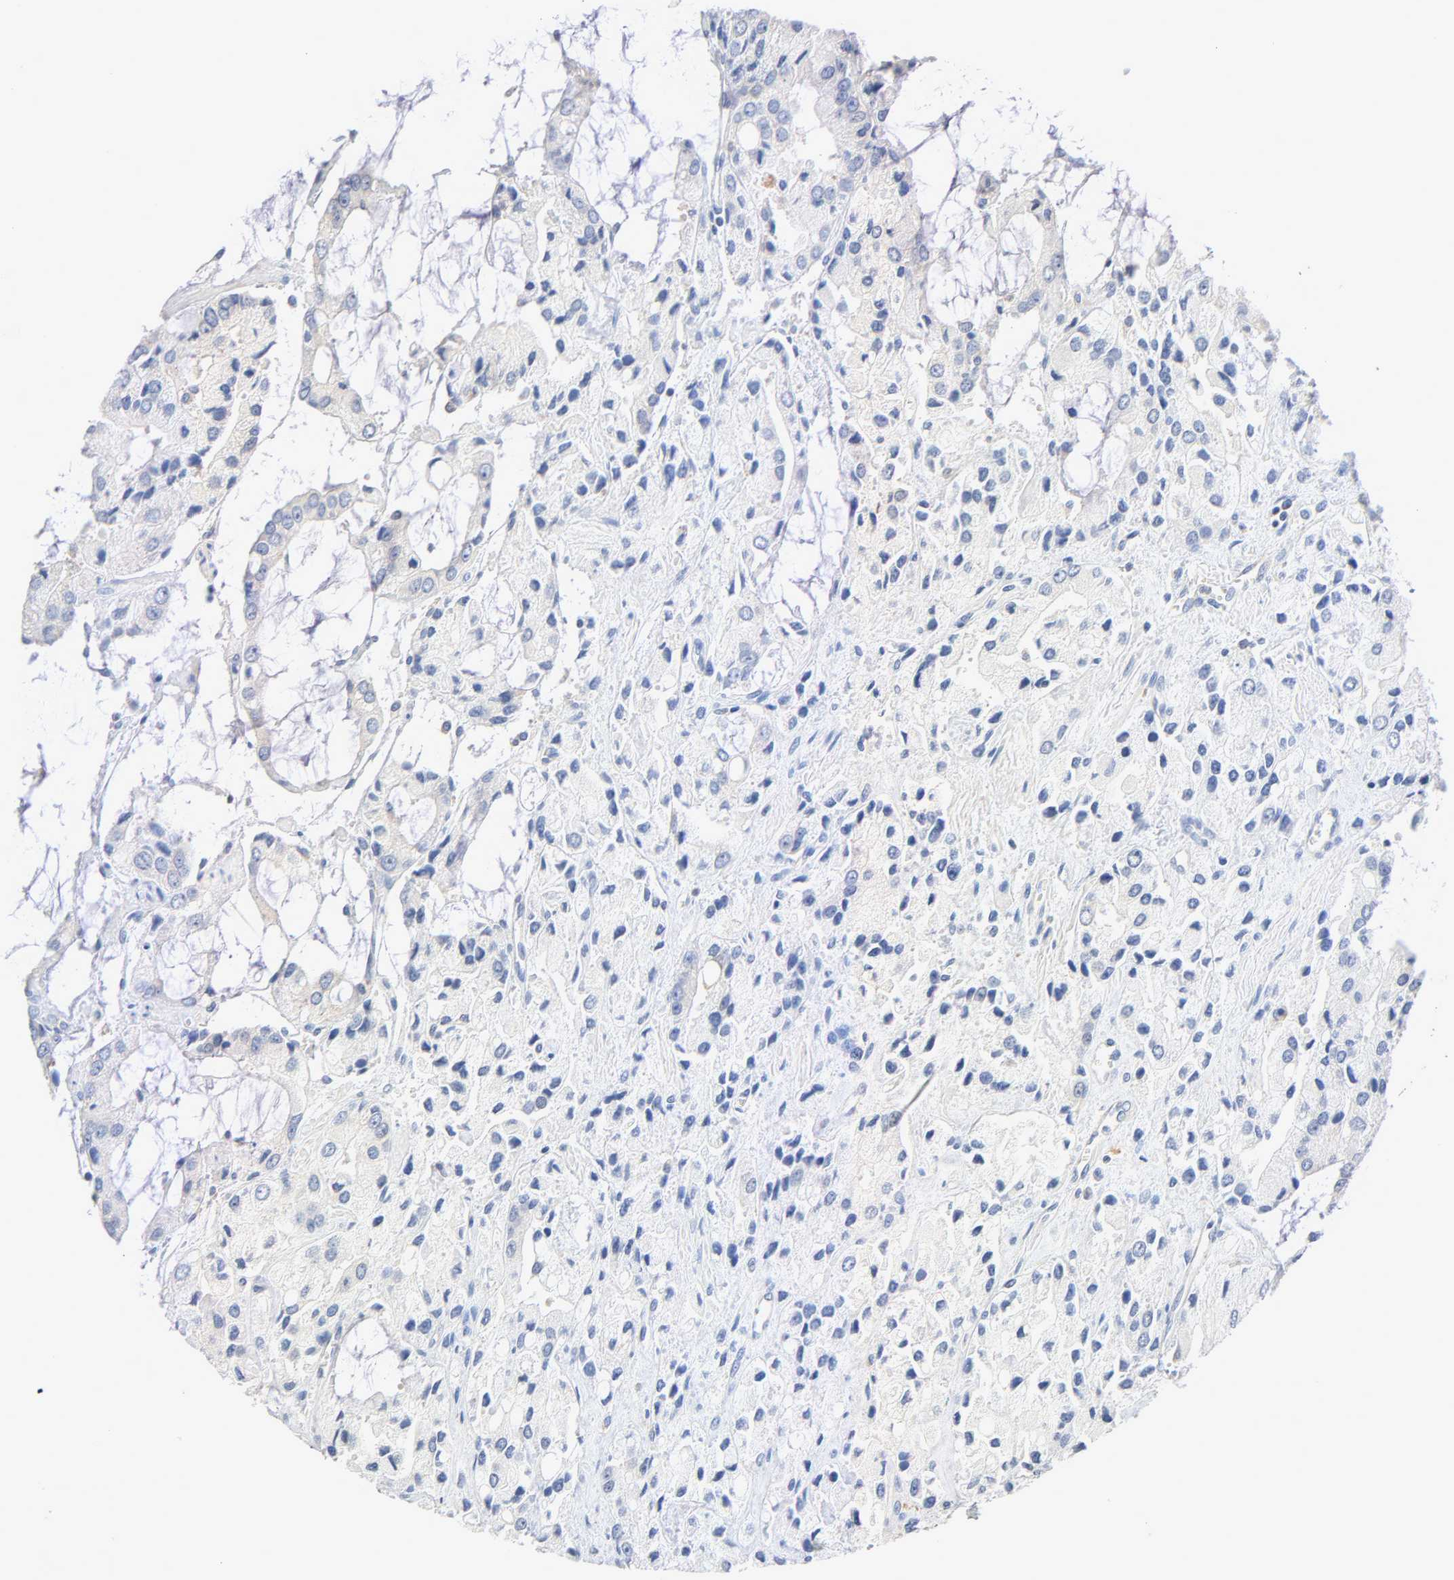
{"staining": {"intensity": "negative", "quantity": "none", "location": "none"}, "tissue": "prostate cancer", "cell_type": "Tumor cells", "image_type": "cancer", "snomed": [{"axis": "morphology", "description": "Adenocarcinoma, High grade"}, {"axis": "topography", "description": "Prostate"}], "caption": "Tumor cells show no significant positivity in prostate cancer (high-grade adenocarcinoma).", "gene": "MALT1", "patient": {"sex": "male", "age": 67}}